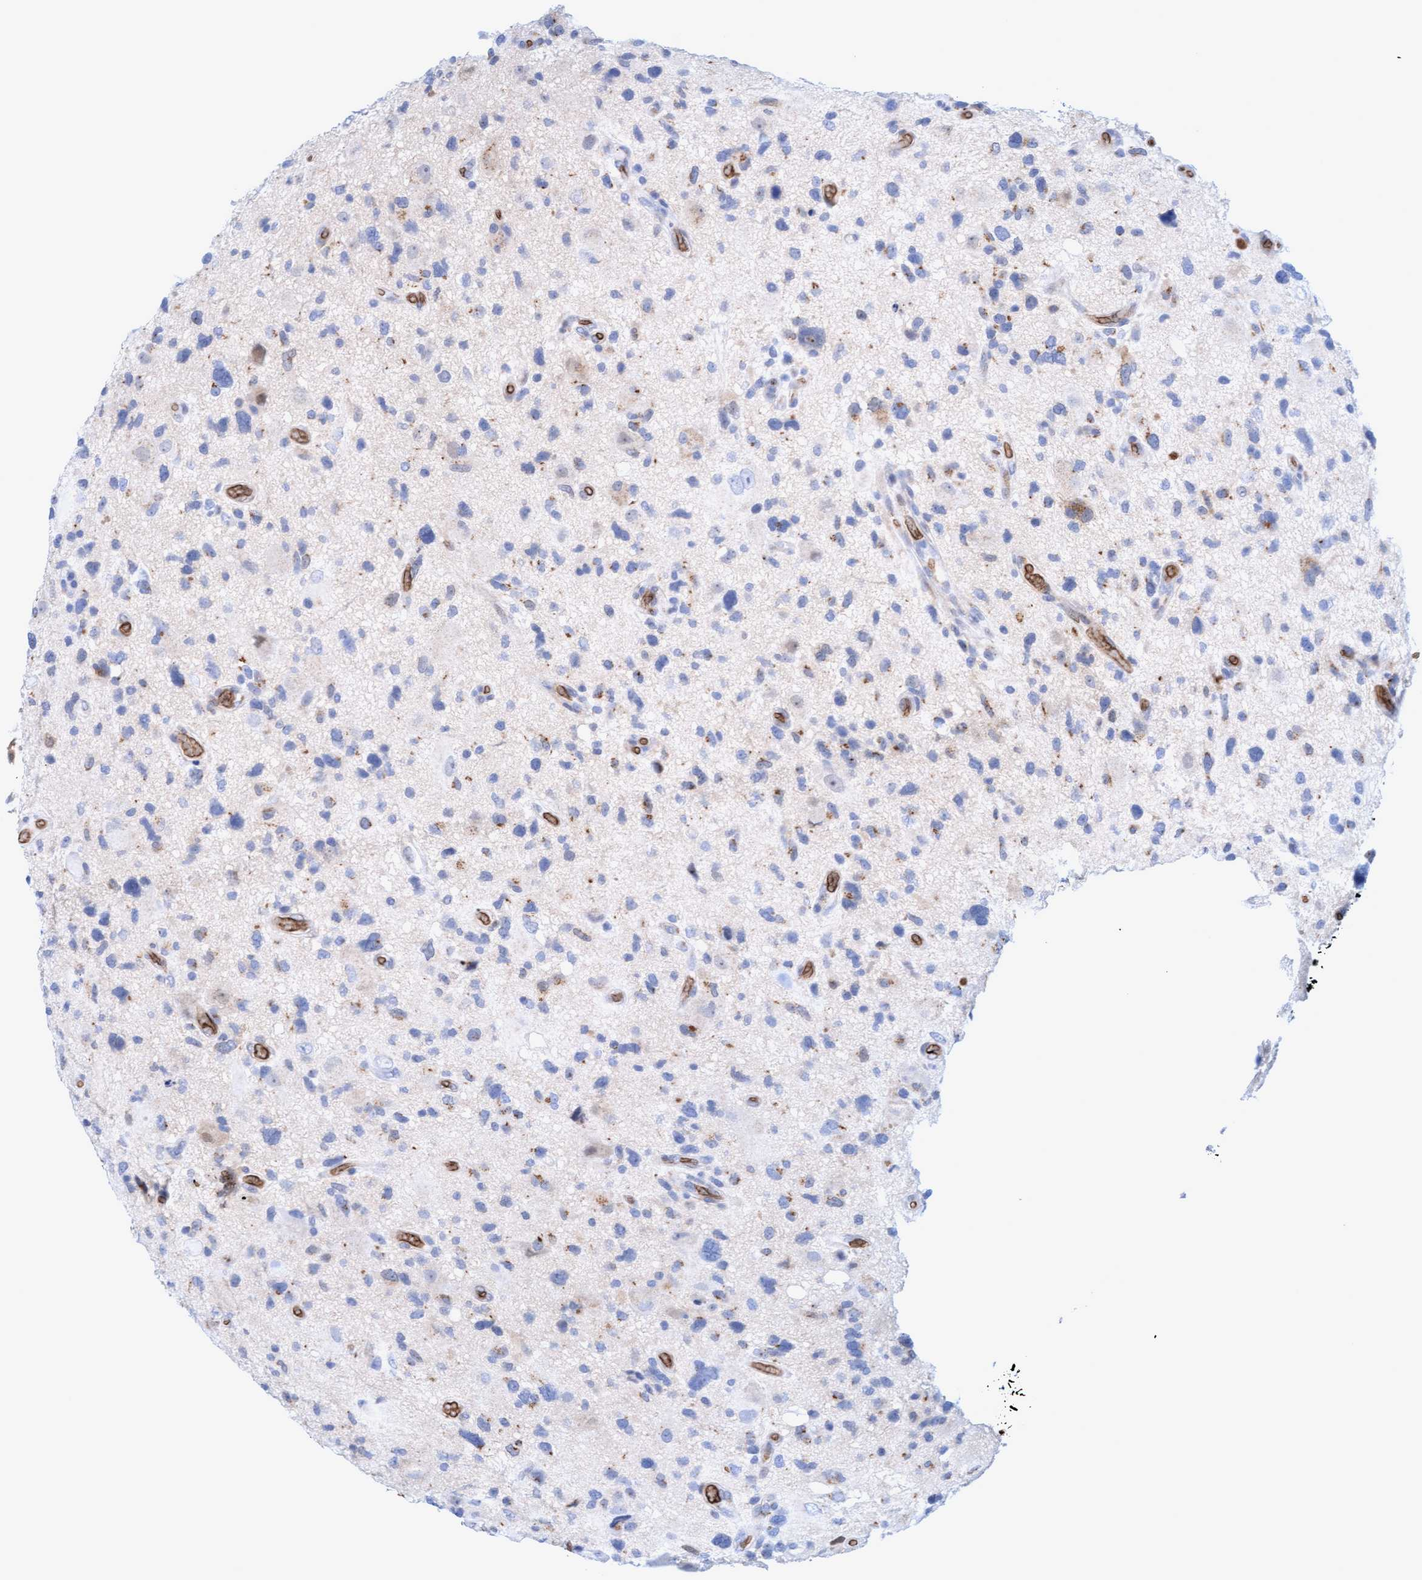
{"staining": {"intensity": "negative", "quantity": "none", "location": "none"}, "tissue": "glioma", "cell_type": "Tumor cells", "image_type": "cancer", "snomed": [{"axis": "morphology", "description": "Glioma, malignant, High grade"}, {"axis": "topography", "description": "Brain"}], "caption": "Malignant glioma (high-grade) stained for a protein using IHC displays no expression tumor cells.", "gene": "SPEM2", "patient": {"sex": "male", "age": 33}}